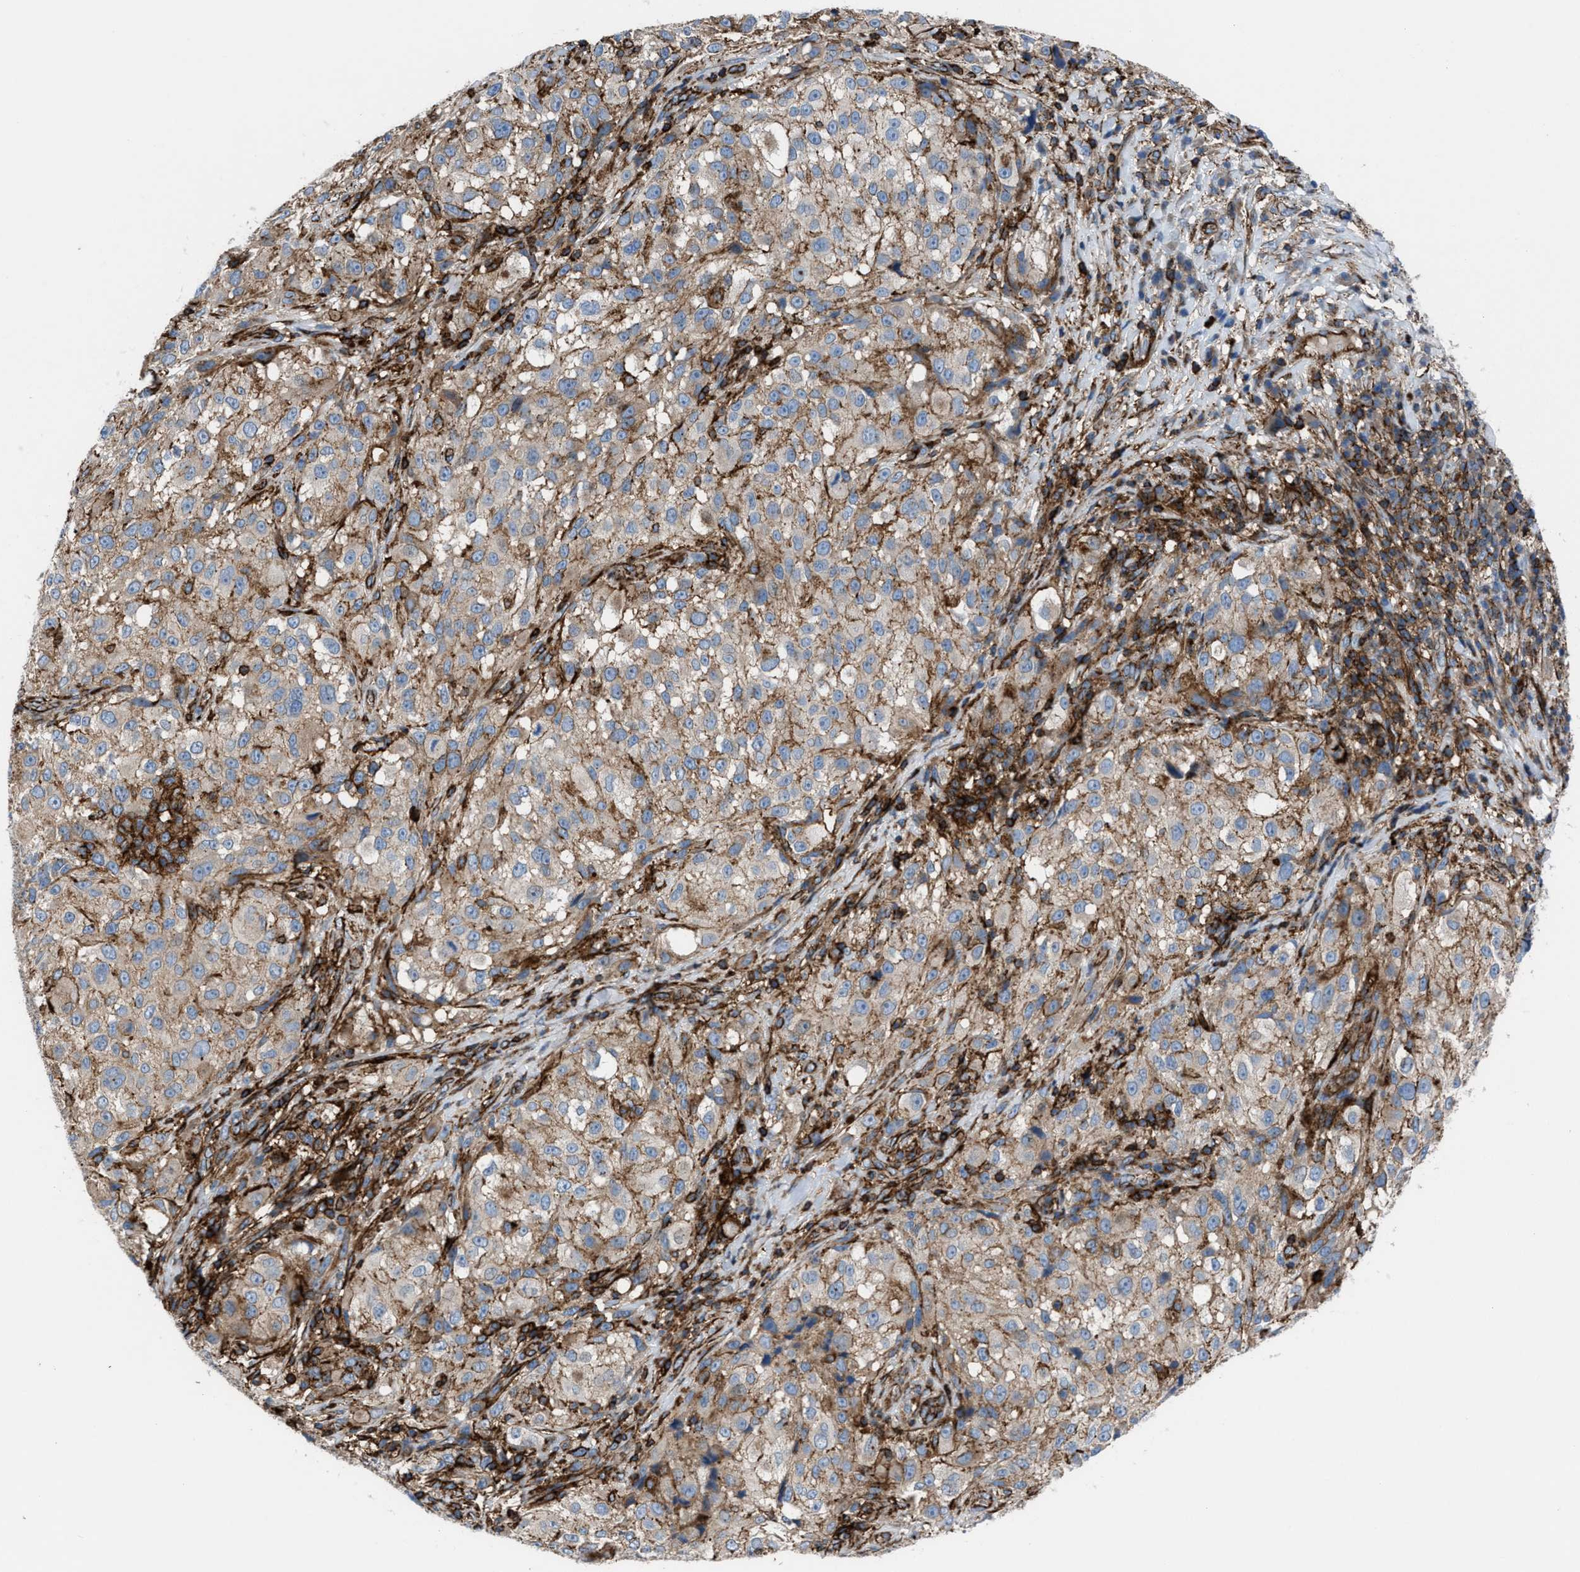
{"staining": {"intensity": "weak", "quantity": "<25%", "location": "cytoplasmic/membranous"}, "tissue": "melanoma", "cell_type": "Tumor cells", "image_type": "cancer", "snomed": [{"axis": "morphology", "description": "Necrosis, NOS"}, {"axis": "morphology", "description": "Malignant melanoma, NOS"}, {"axis": "topography", "description": "Skin"}], "caption": "Immunohistochemistry (IHC) photomicrograph of neoplastic tissue: melanoma stained with DAB (3,3'-diaminobenzidine) demonstrates no significant protein staining in tumor cells. The staining was performed using DAB to visualize the protein expression in brown, while the nuclei were stained in blue with hematoxylin (Magnification: 20x).", "gene": "AGPAT2", "patient": {"sex": "female", "age": 87}}